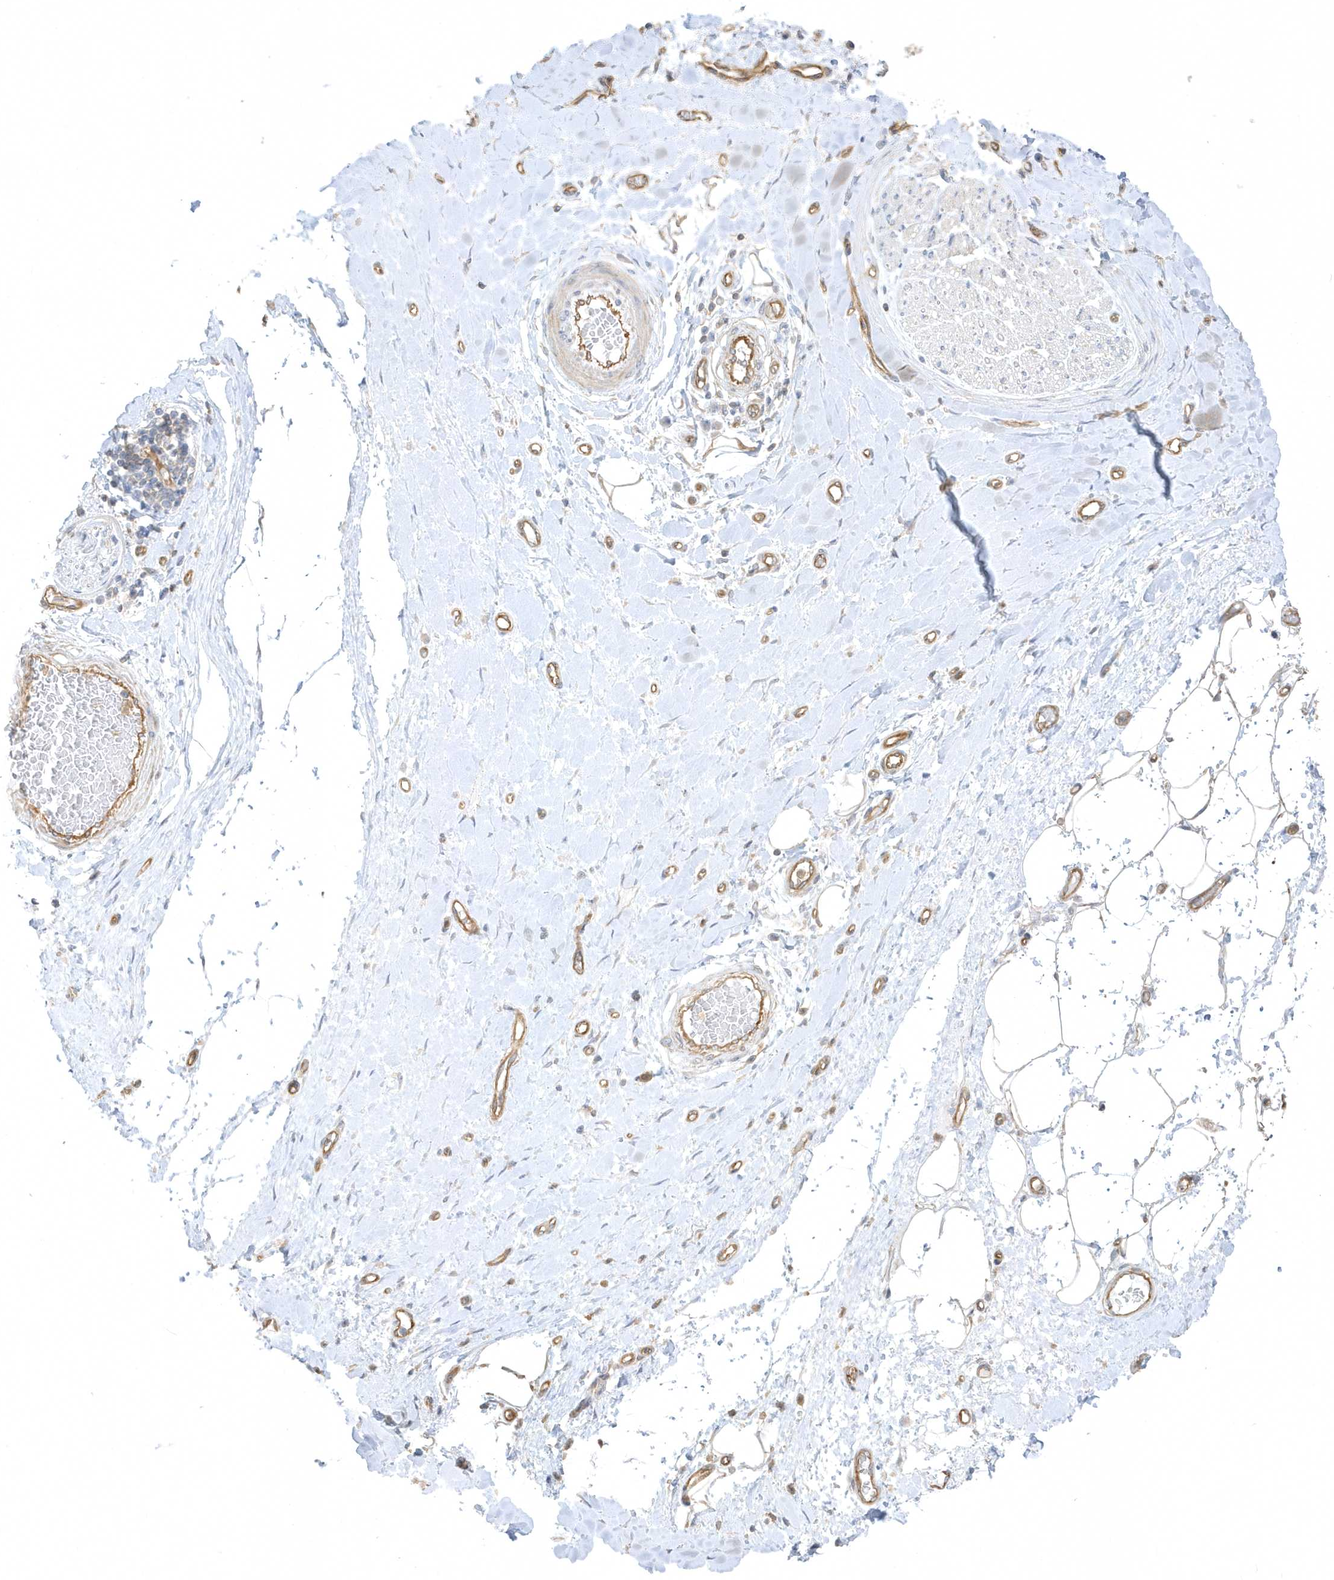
{"staining": {"intensity": "negative", "quantity": "none", "location": "none"}, "tissue": "adipose tissue", "cell_type": "Adipocytes", "image_type": "normal", "snomed": [{"axis": "morphology", "description": "Normal tissue, NOS"}, {"axis": "morphology", "description": "Adenocarcinoma, NOS"}, {"axis": "topography", "description": "Esophagus"}, {"axis": "topography", "description": "Stomach, upper"}, {"axis": "topography", "description": "Peripheral nerve tissue"}], "caption": "IHC image of benign adipose tissue: human adipose tissue stained with DAB (3,3'-diaminobenzidine) reveals no significant protein positivity in adipocytes. Brightfield microscopy of immunohistochemistry stained with DAB (3,3'-diaminobenzidine) (brown) and hematoxylin (blue), captured at high magnification.", "gene": "ARHGEF9", "patient": {"sex": "male", "age": 62}}